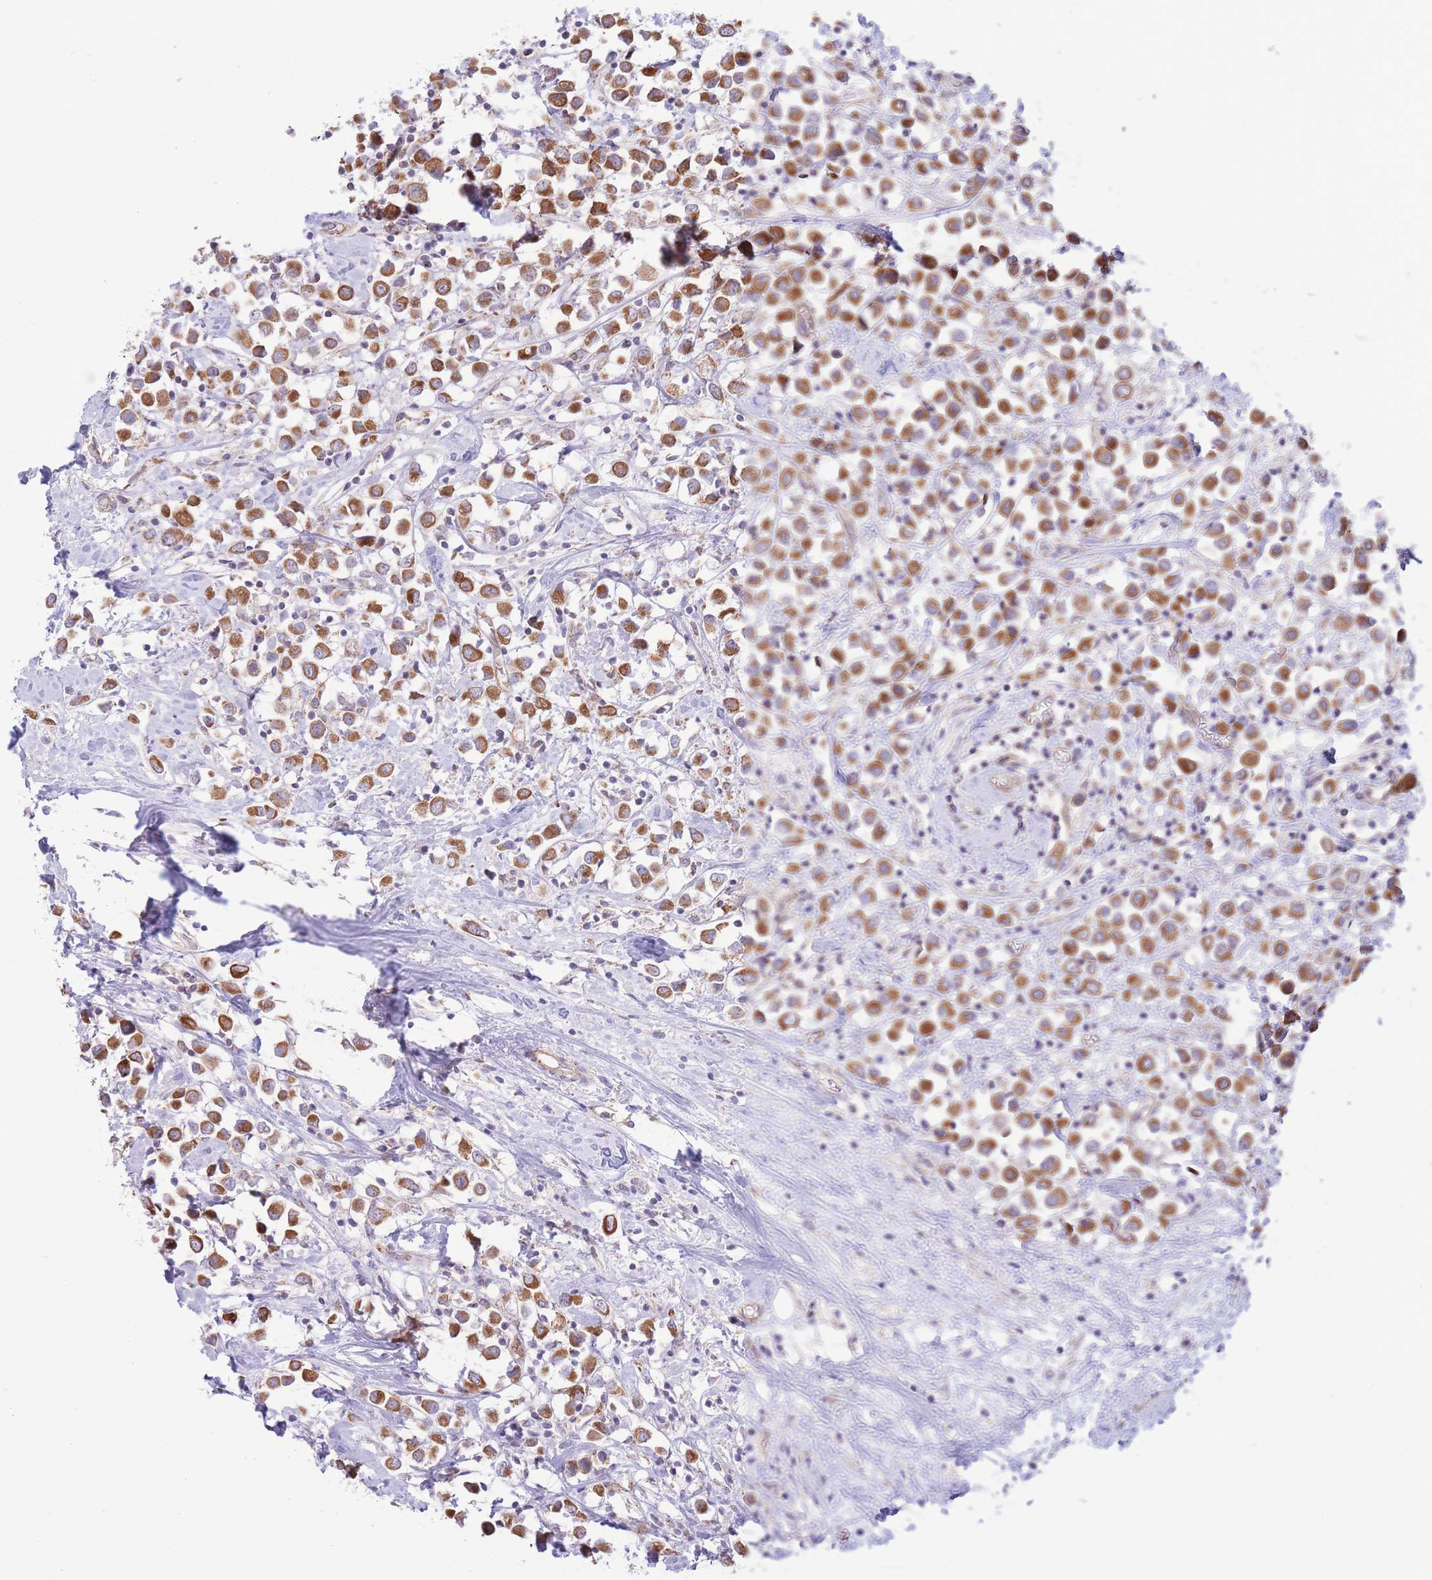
{"staining": {"intensity": "moderate", "quantity": ">75%", "location": "cytoplasmic/membranous"}, "tissue": "breast cancer", "cell_type": "Tumor cells", "image_type": "cancer", "snomed": [{"axis": "morphology", "description": "Duct carcinoma"}, {"axis": "topography", "description": "Breast"}], "caption": "A brown stain shows moderate cytoplasmic/membranous expression of a protein in human invasive ductal carcinoma (breast) tumor cells. Using DAB (3,3'-diaminobenzidine) (brown) and hematoxylin (blue) stains, captured at high magnification using brightfield microscopy.", "gene": "MRPS31", "patient": {"sex": "female", "age": 61}}